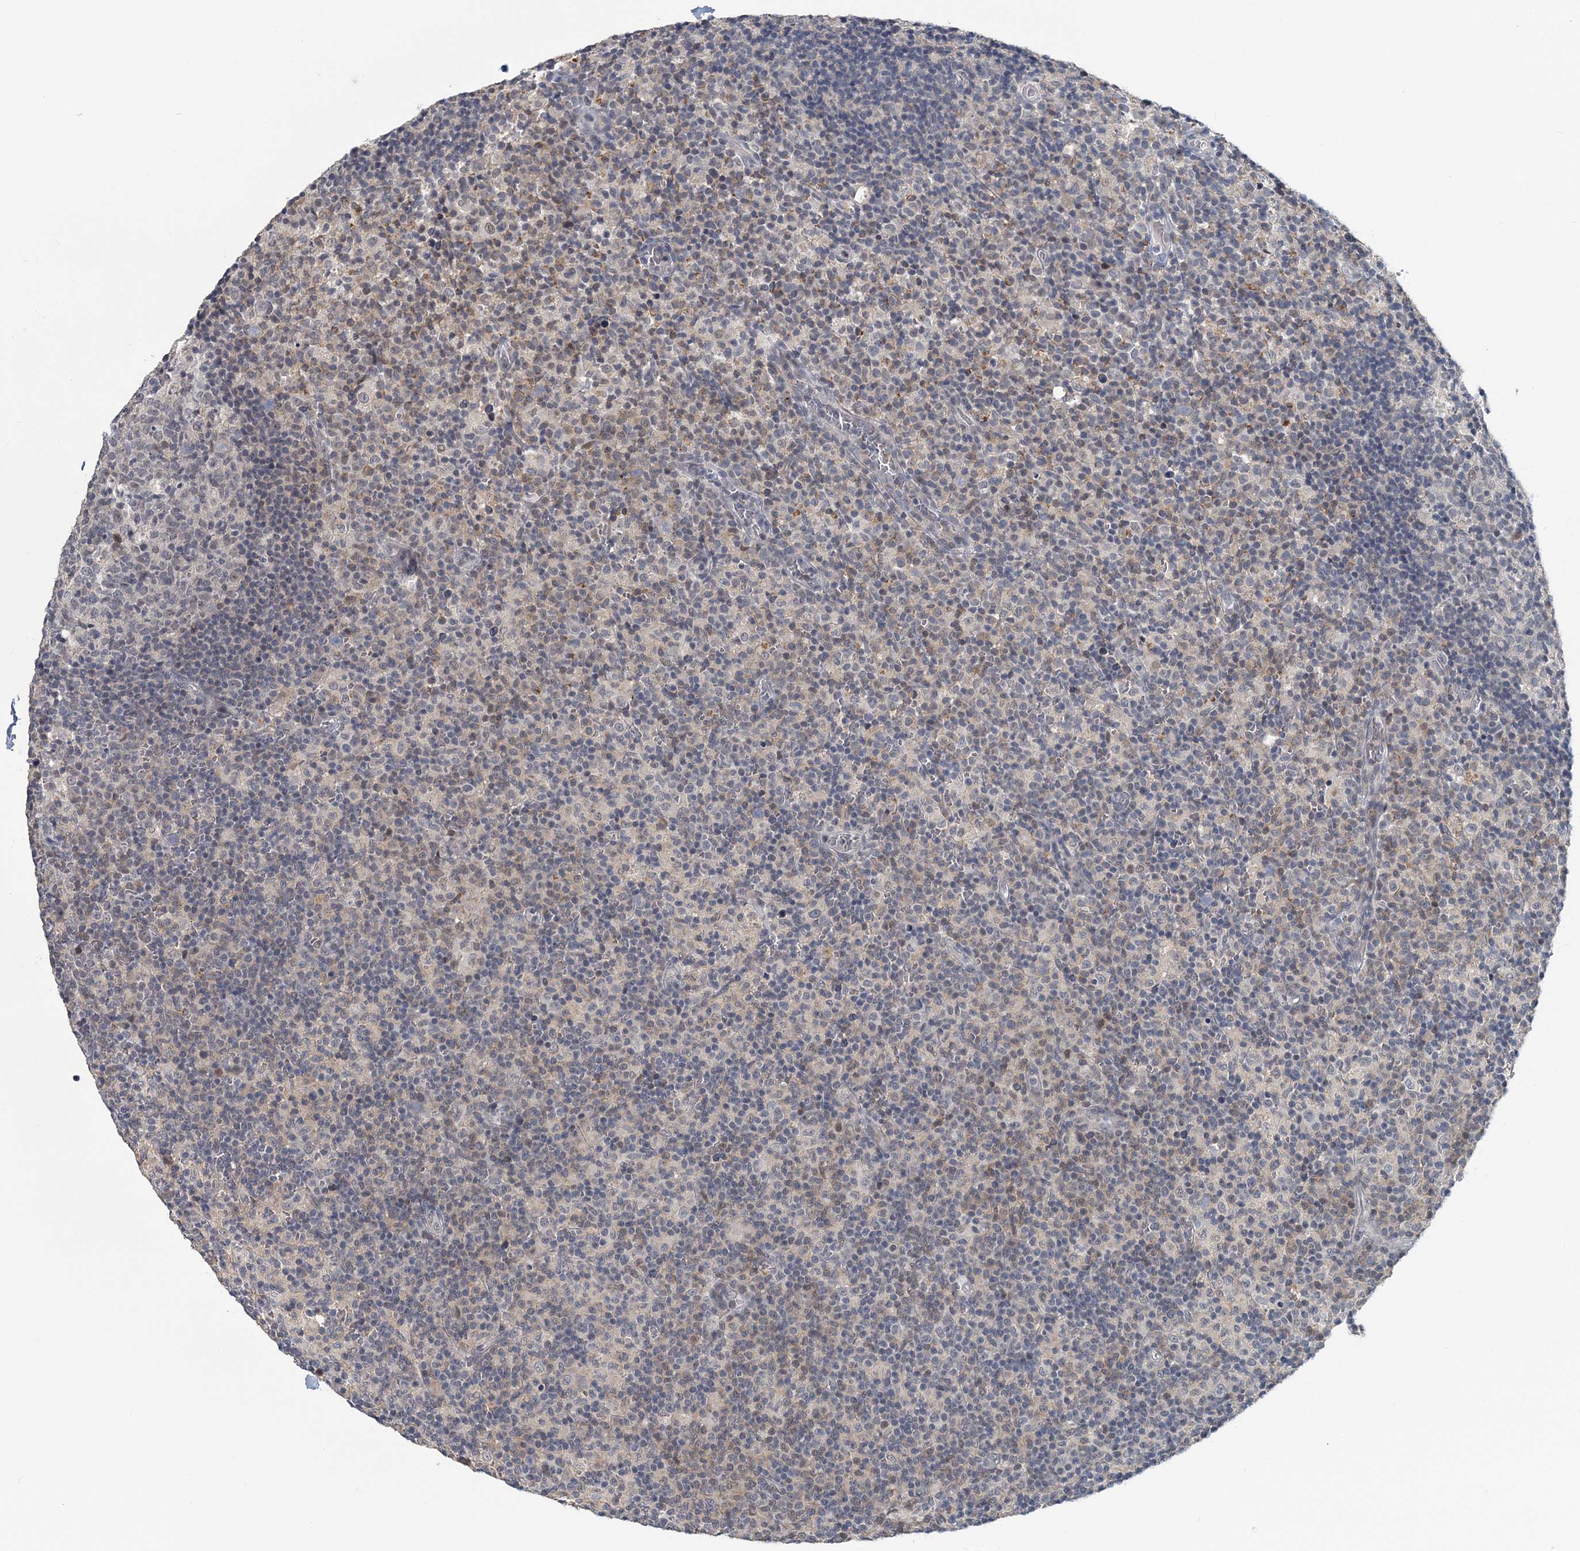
{"staining": {"intensity": "weak", "quantity": "<25%", "location": "cytoplasmic/membranous,nuclear"}, "tissue": "lymph node", "cell_type": "Germinal center cells", "image_type": "normal", "snomed": [{"axis": "morphology", "description": "Normal tissue, NOS"}, {"axis": "morphology", "description": "Inflammation, NOS"}, {"axis": "topography", "description": "Lymph node"}], "caption": "Immunohistochemistry (IHC) image of benign lymph node: human lymph node stained with DAB demonstrates no significant protein expression in germinal center cells.", "gene": "HYCC2", "patient": {"sex": "male", "age": 55}}